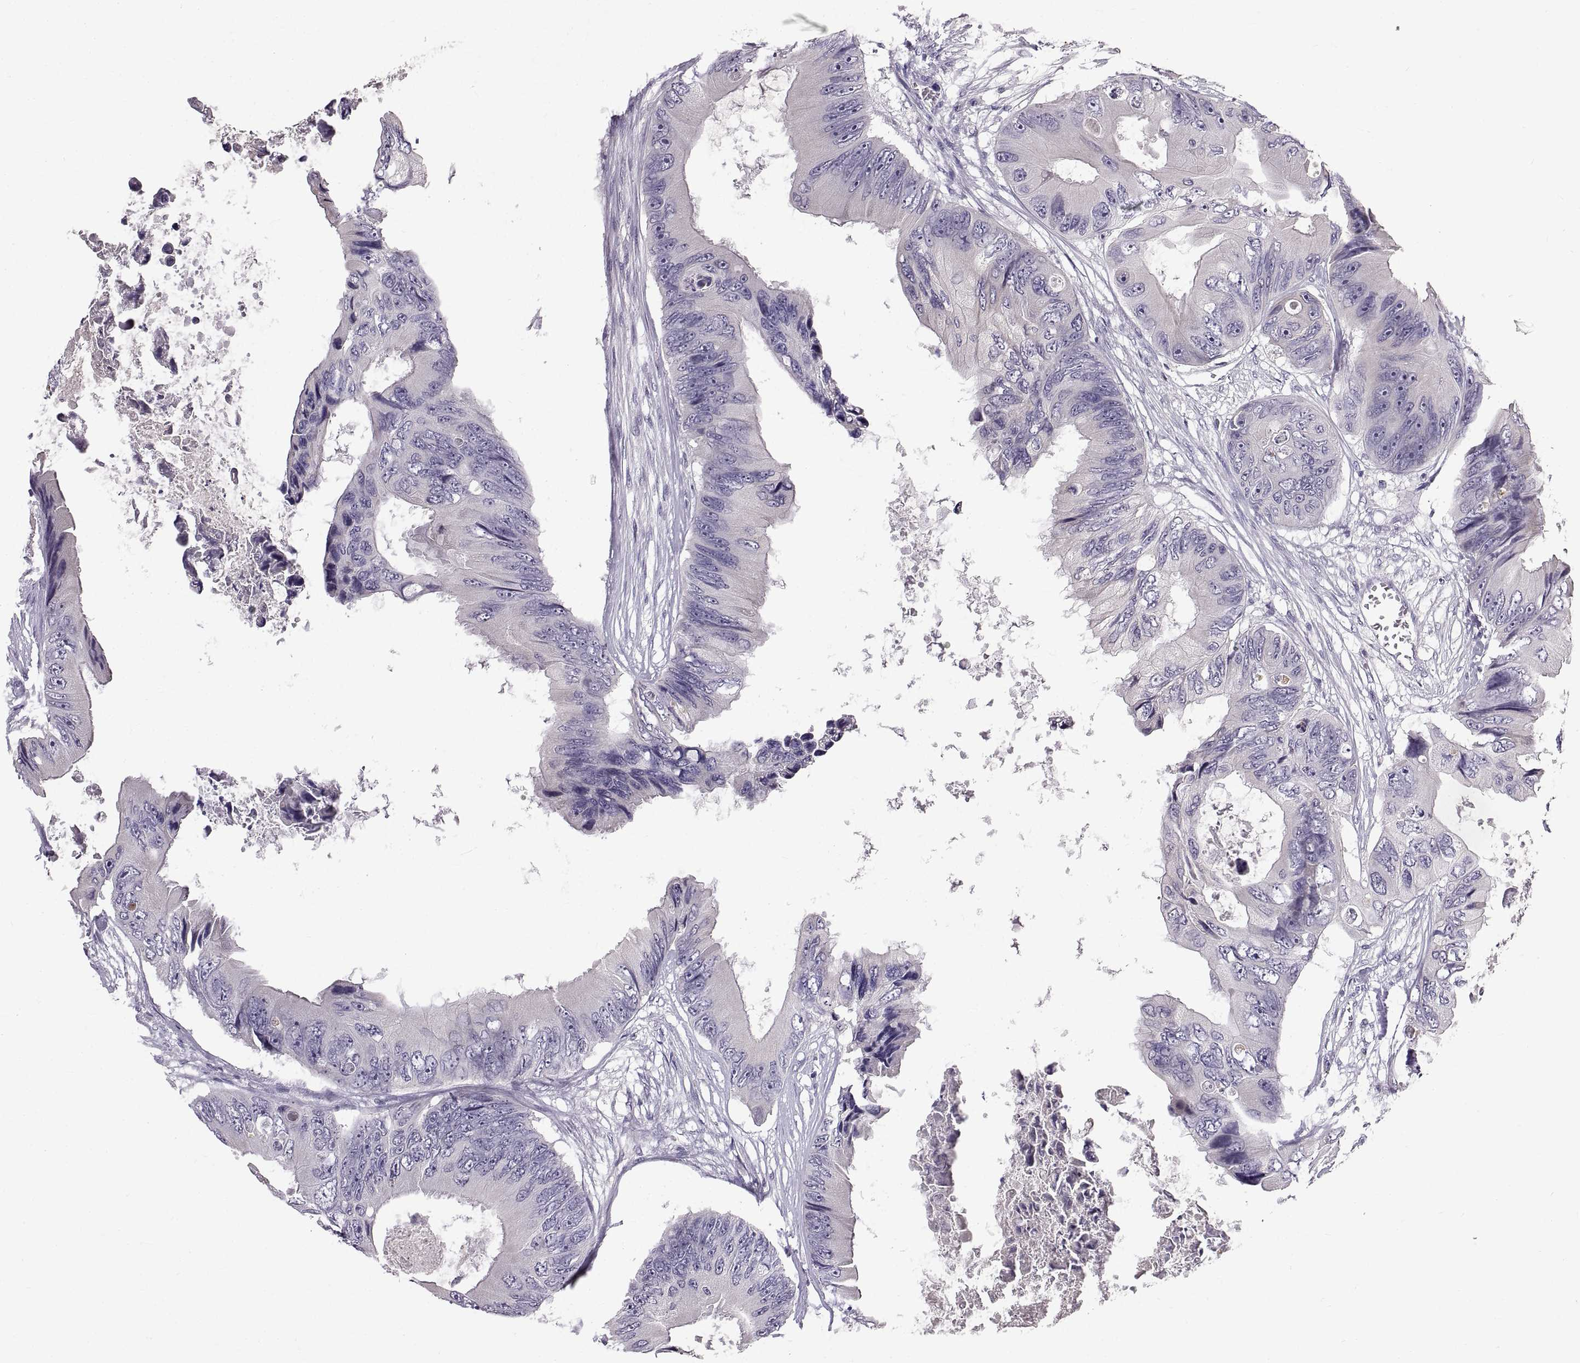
{"staining": {"intensity": "negative", "quantity": "none", "location": "none"}, "tissue": "colorectal cancer", "cell_type": "Tumor cells", "image_type": "cancer", "snomed": [{"axis": "morphology", "description": "Adenocarcinoma, NOS"}, {"axis": "topography", "description": "Rectum"}], "caption": "This is a image of immunohistochemistry staining of adenocarcinoma (colorectal), which shows no expression in tumor cells.", "gene": "ADAM32", "patient": {"sex": "male", "age": 63}}